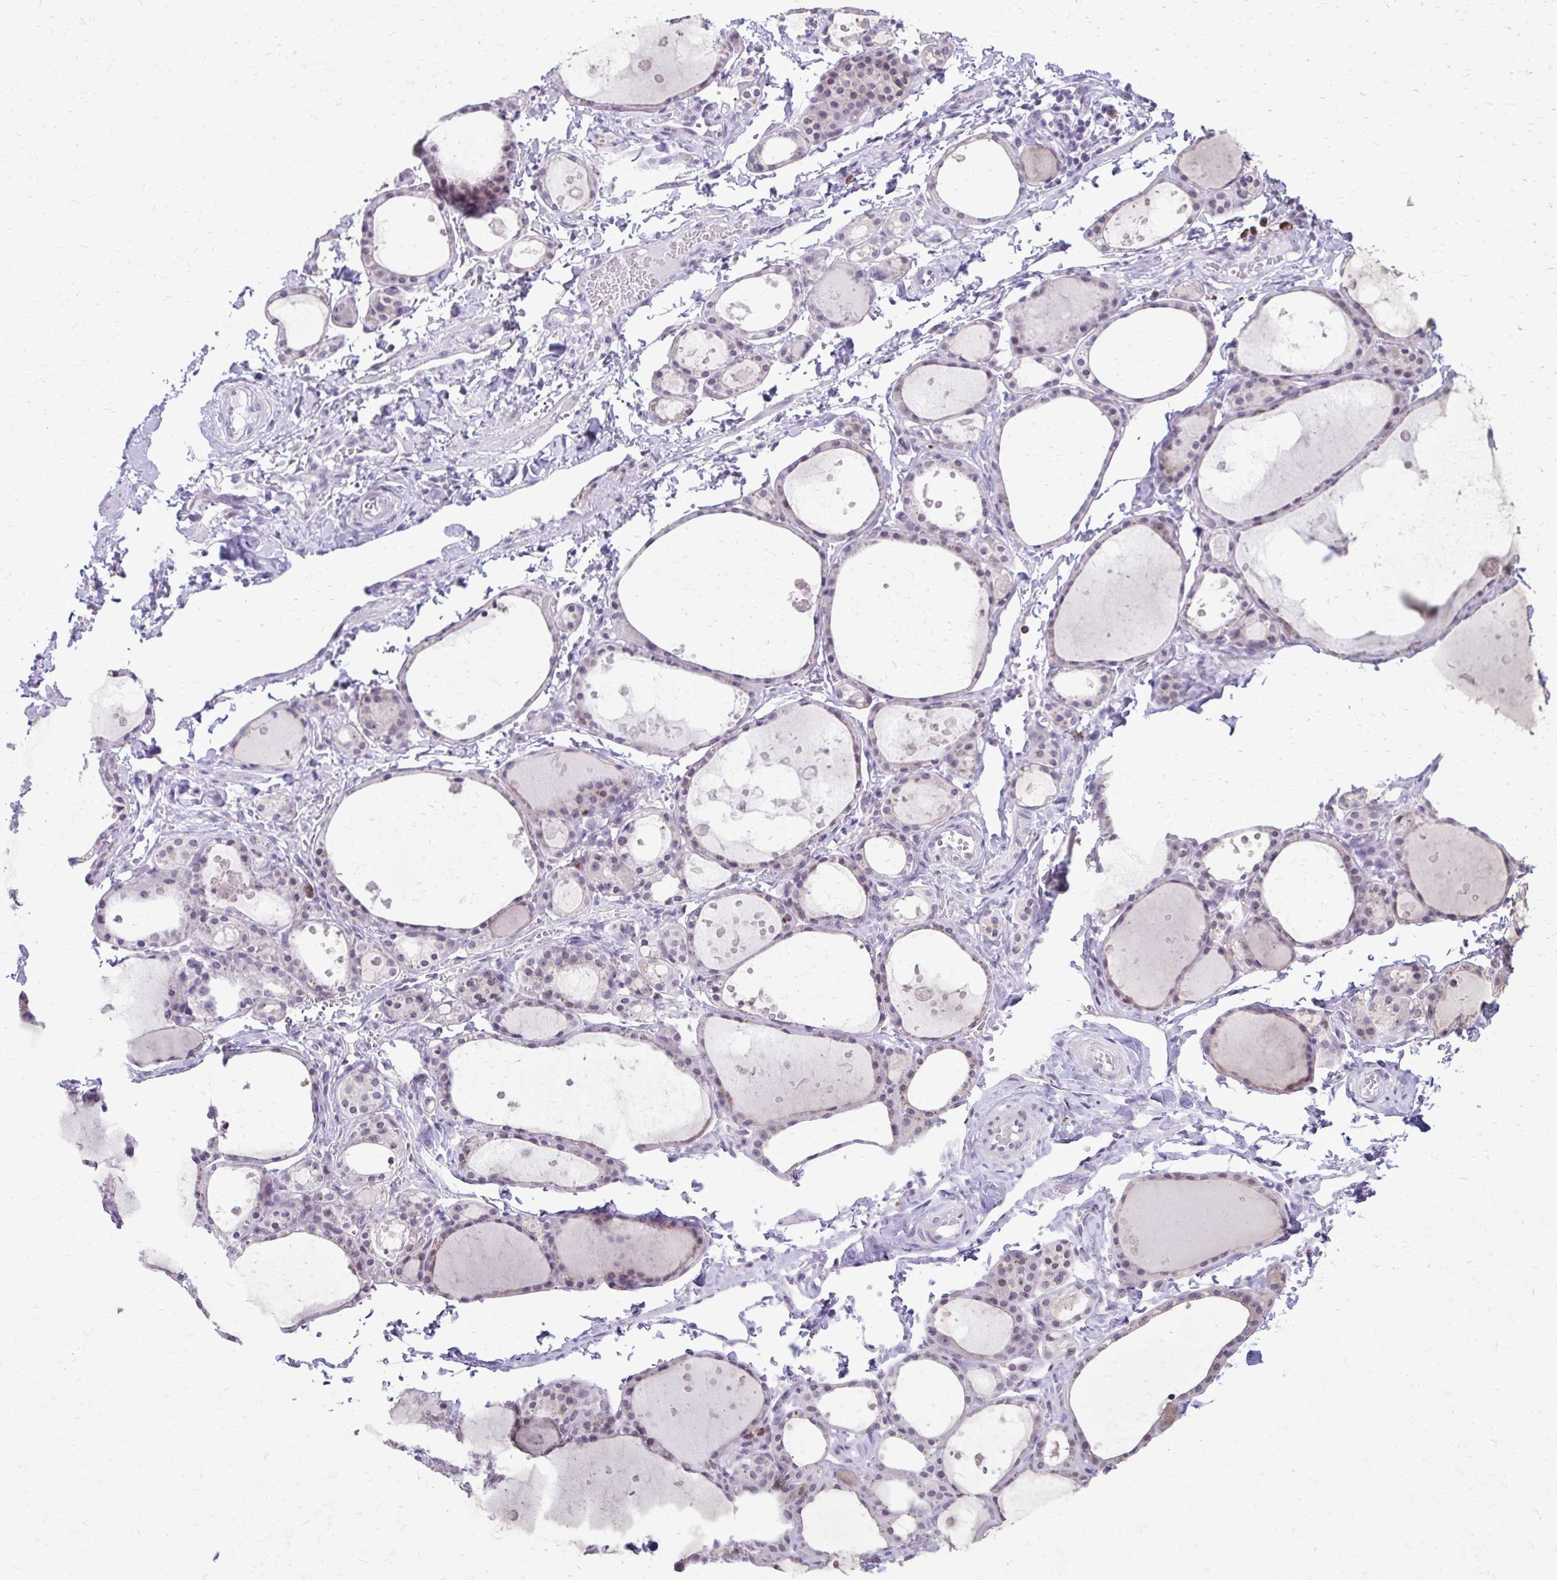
{"staining": {"intensity": "negative", "quantity": "none", "location": "none"}, "tissue": "thyroid gland", "cell_type": "Glandular cells", "image_type": "normal", "snomed": [{"axis": "morphology", "description": "Normal tissue, NOS"}, {"axis": "topography", "description": "Thyroid gland"}], "caption": "This is a image of immunohistochemistry staining of normal thyroid gland, which shows no positivity in glandular cells. Nuclei are stained in blue.", "gene": "PROSER1", "patient": {"sex": "male", "age": 68}}